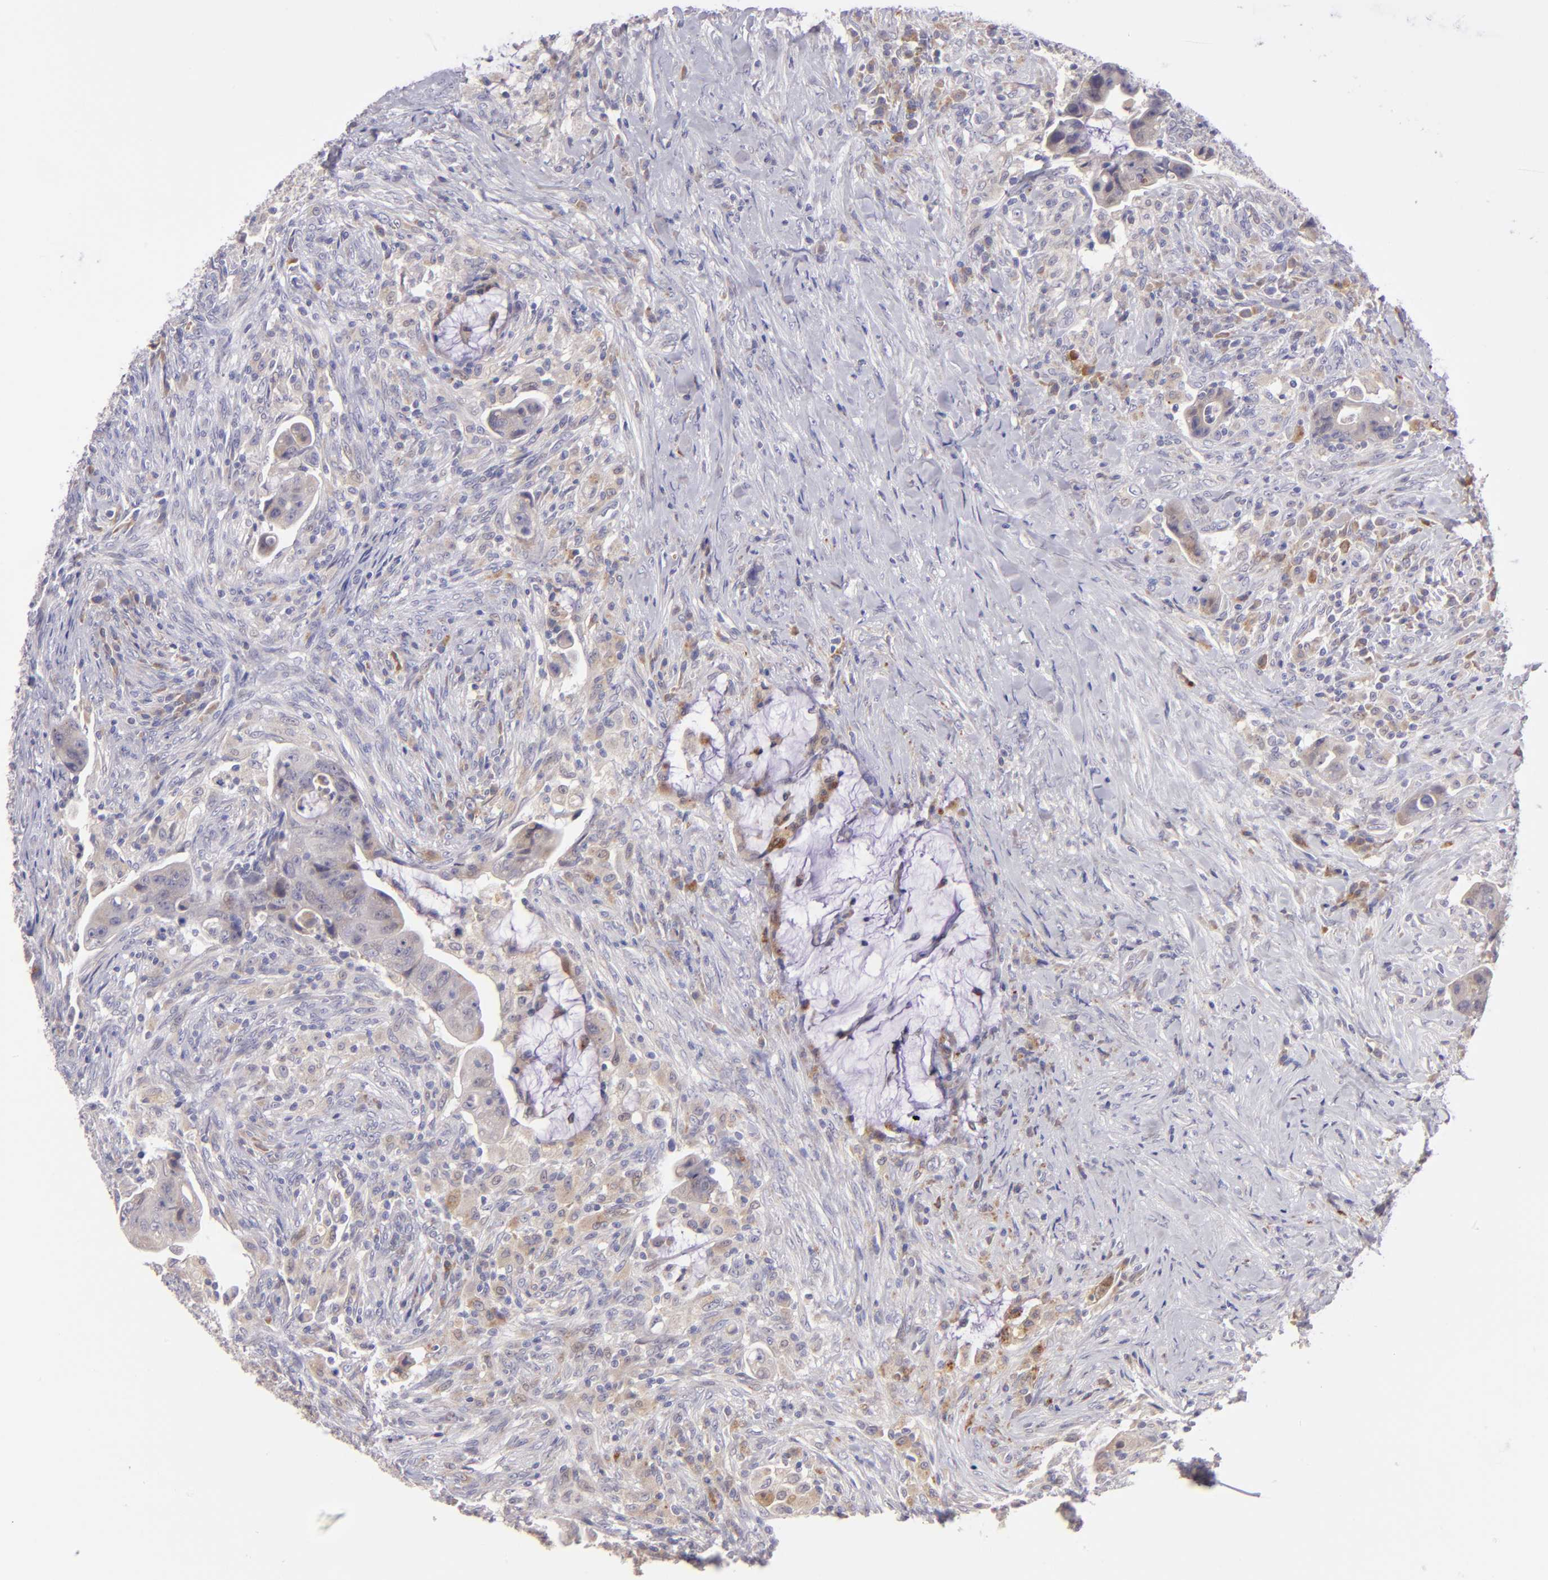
{"staining": {"intensity": "negative", "quantity": "none", "location": "none"}, "tissue": "colorectal cancer", "cell_type": "Tumor cells", "image_type": "cancer", "snomed": [{"axis": "morphology", "description": "Adenocarcinoma, NOS"}, {"axis": "topography", "description": "Rectum"}], "caption": "Adenocarcinoma (colorectal) was stained to show a protein in brown. There is no significant expression in tumor cells.", "gene": "TRAF3", "patient": {"sex": "female", "age": 71}}